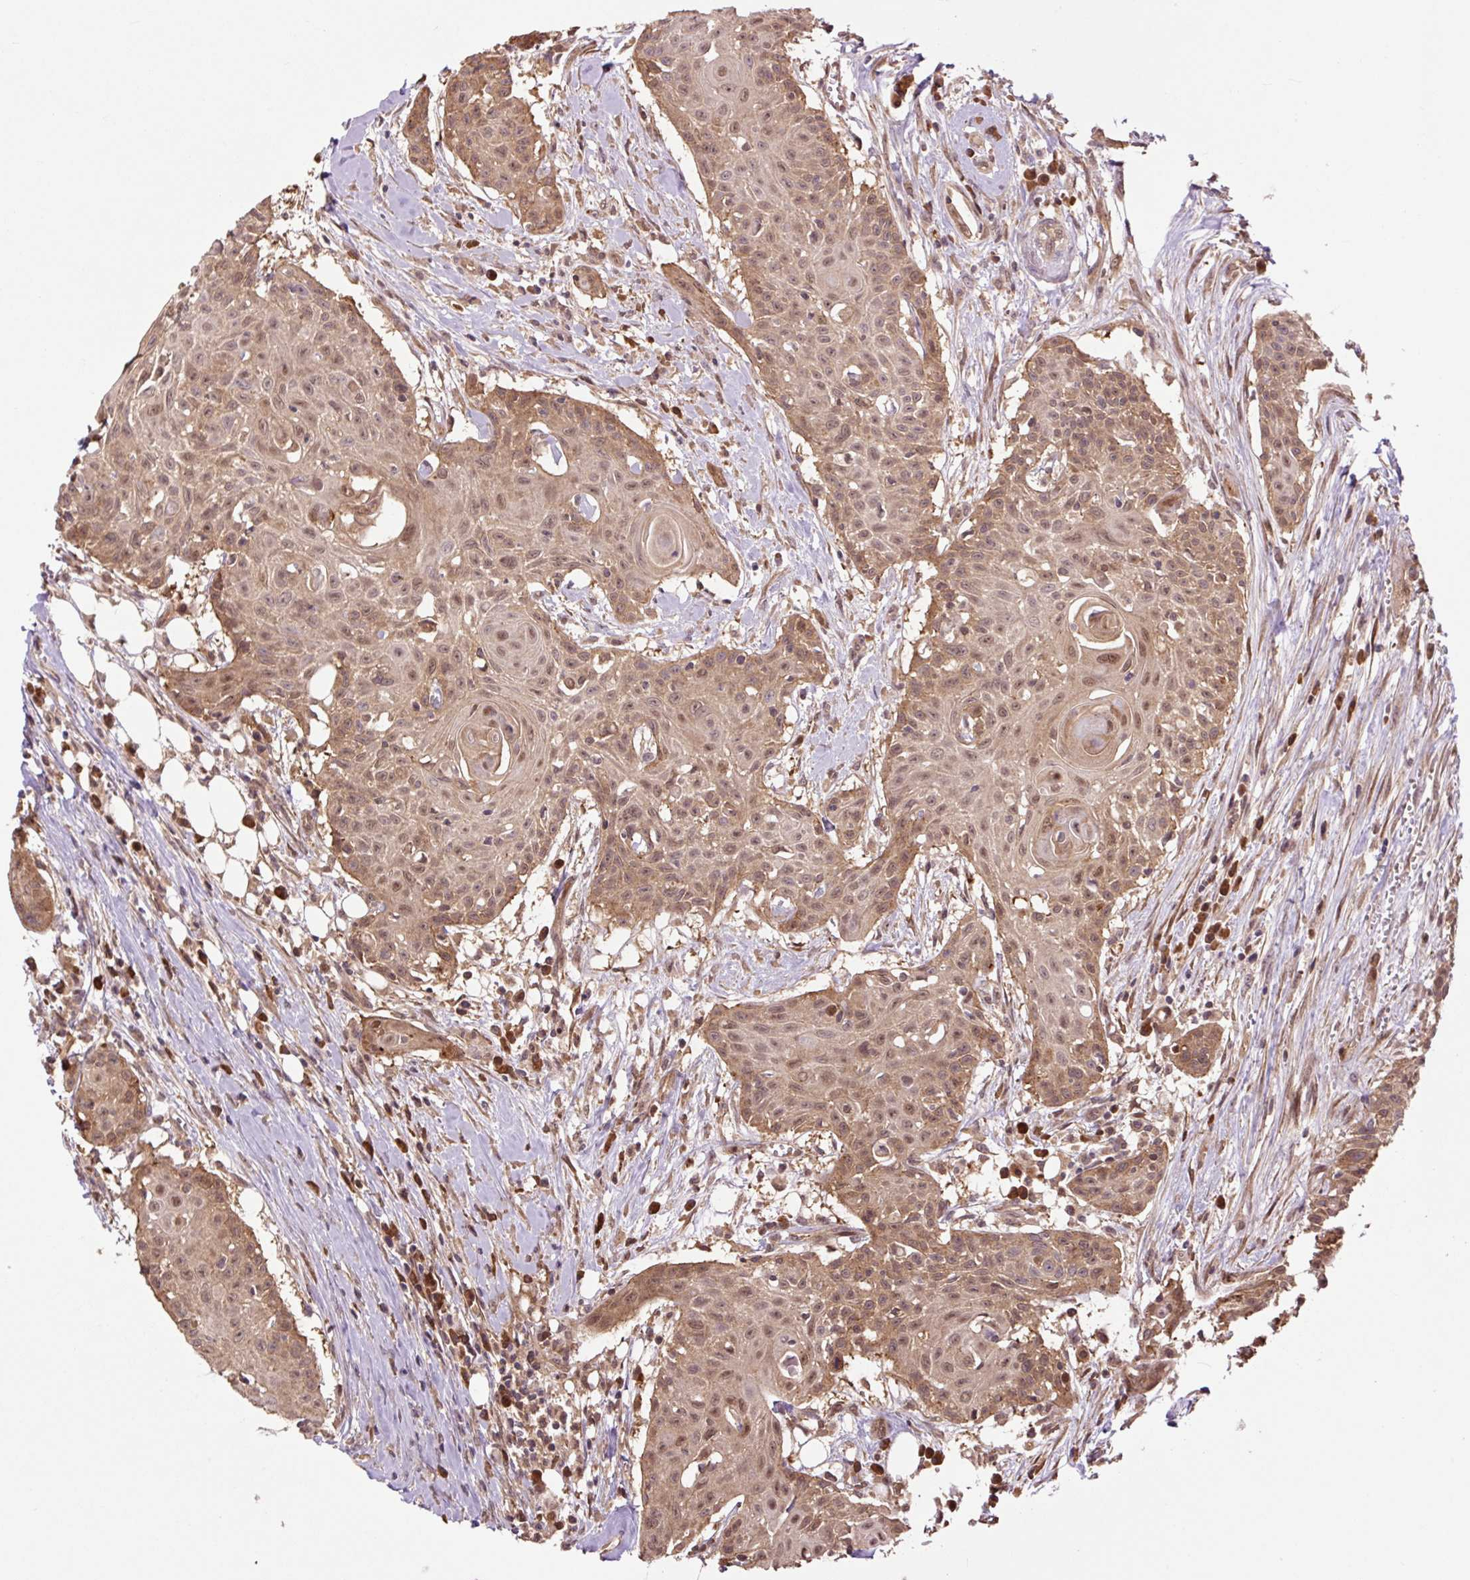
{"staining": {"intensity": "strong", "quantity": ">75%", "location": "cytoplasmic/membranous,nuclear"}, "tissue": "head and neck cancer", "cell_type": "Tumor cells", "image_type": "cancer", "snomed": [{"axis": "morphology", "description": "Squamous cell carcinoma, NOS"}, {"axis": "topography", "description": "Lymph node"}, {"axis": "topography", "description": "Salivary gland"}, {"axis": "topography", "description": "Head-Neck"}], "caption": "The micrograph reveals a brown stain indicating the presence of a protein in the cytoplasmic/membranous and nuclear of tumor cells in head and neck squamous cell carcinoma.", "gene": "TPT1", "patient": {"sex": "female", "age": 74}}